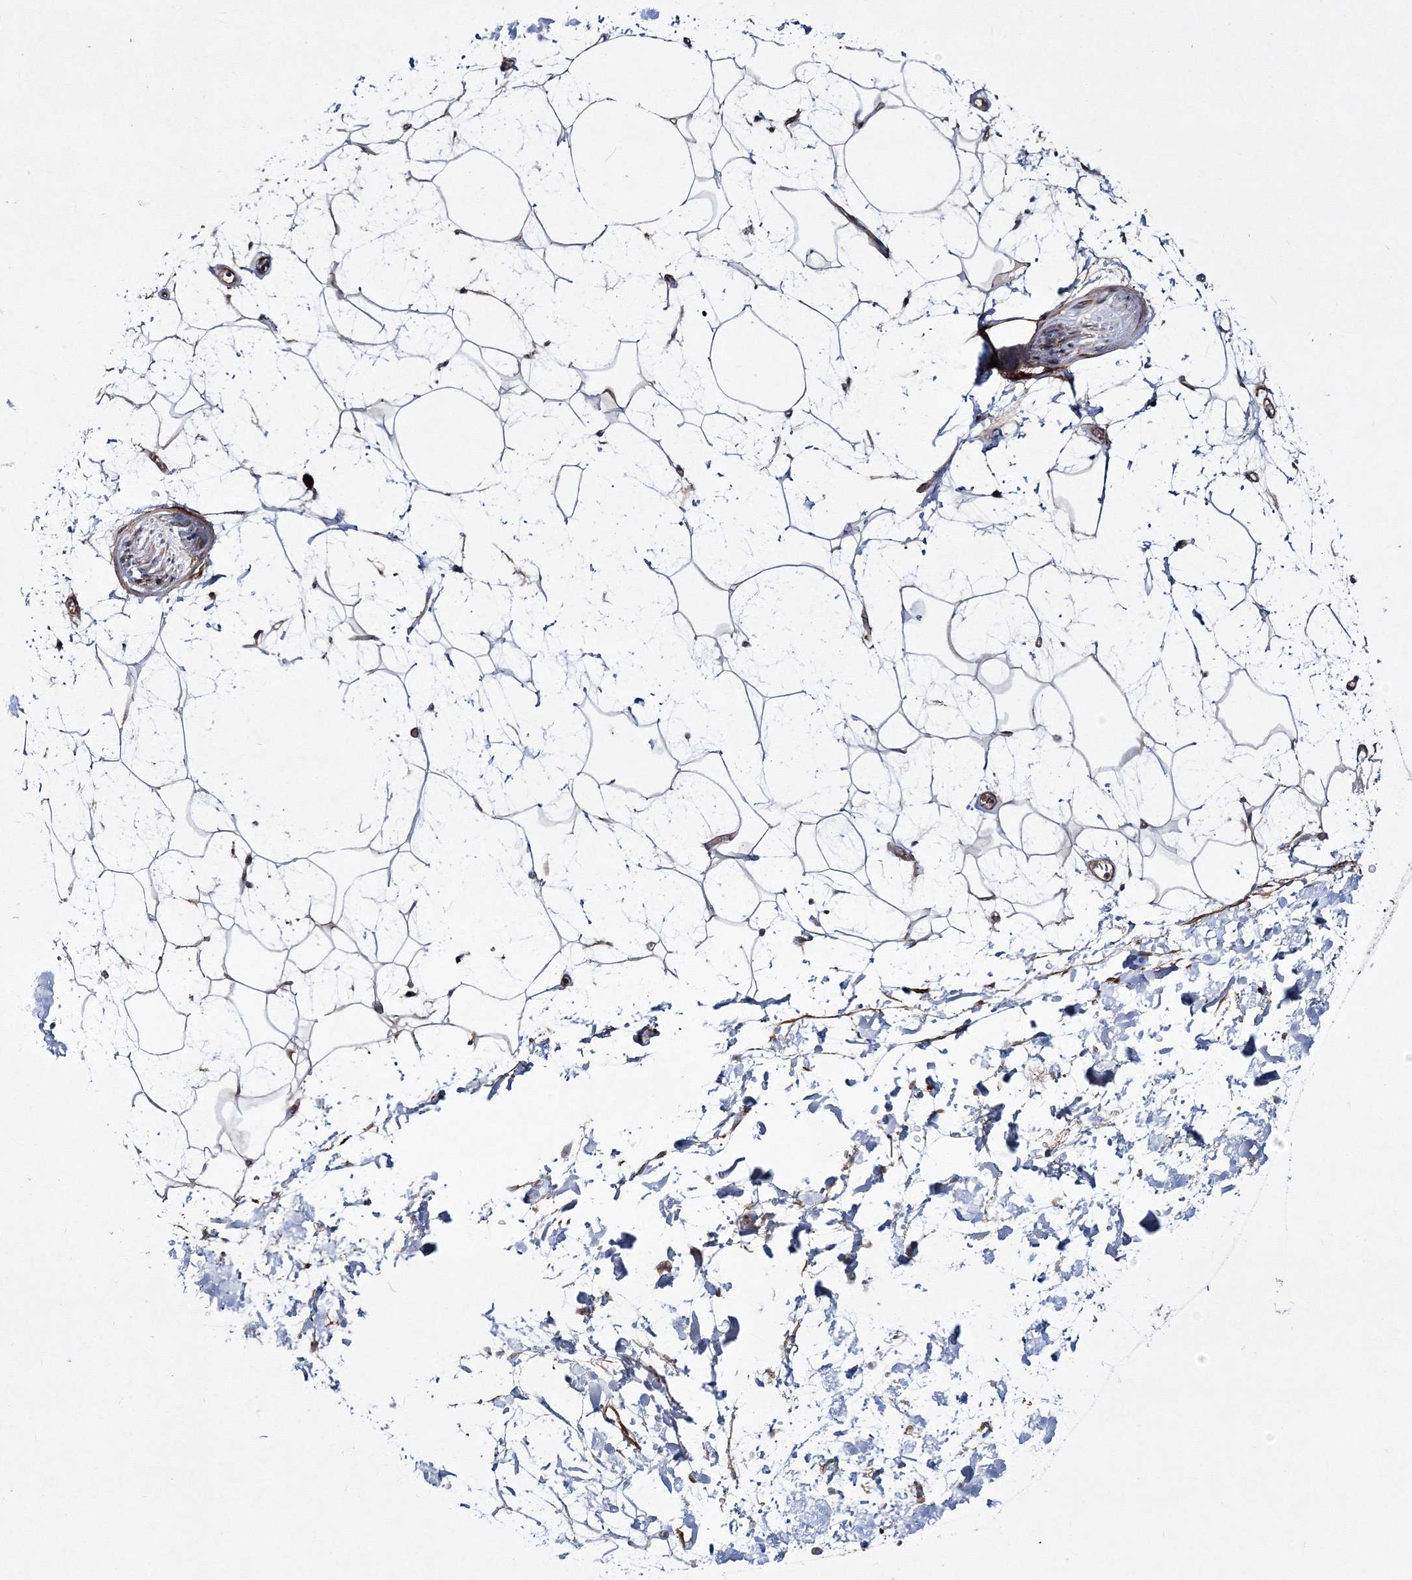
{"staining": {"intensity": "moderate", "quantity": ">75%", "location": "cytoplasmic/membranous"}, "tissue": "soft tissue", "cell_type": "Fibroblasts", "image_type": "normal", "snomed": [{"axis": "morphology", "description": "Normal tissue, NOS"}, {"axis": "topography", "description": "Soft tissue"}], "caption": "High-magnification brightfield microscopy of benign soft tissue stained with DAB (brown) and counterstained with hematoxylin (blue). fibroblasts exhibit moderate cytoplasmic/membranous staining is identified in about>75% of cells.", "gene": "ZSWIM6", "patient": {"sex": "male", "age": 72}}